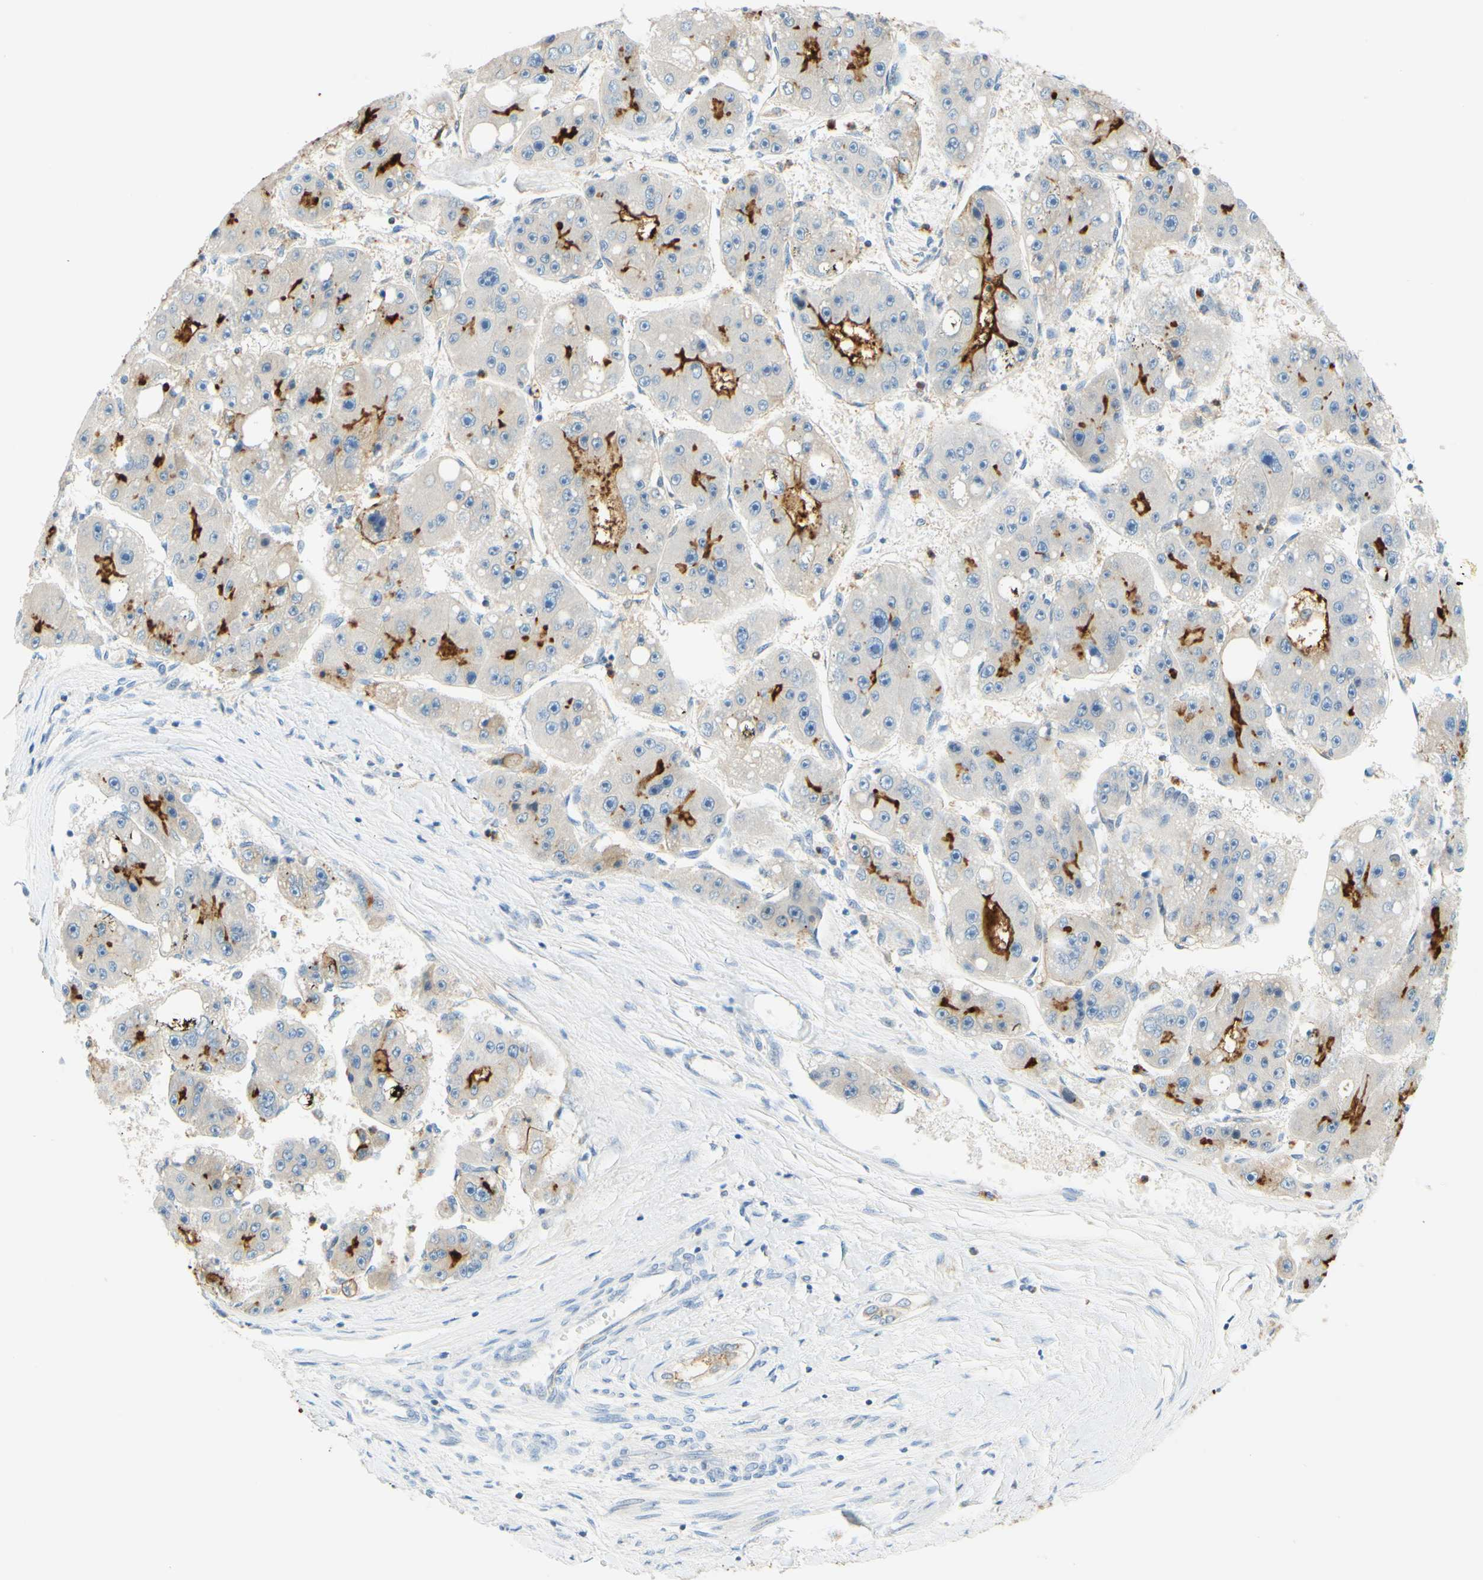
{"staining": {"intensity": "strong", "quantity": "<25%", "location": "cytoplasmic/membranous"}, "tissue": "liver cancer", "cell_type": "Tumor cells", "image_type": "cancer", "snomed": [{"axis": "morphology", "description": "Carcinoma, Hepatocellular, NOS"}, {"axis": "topography", "description": "Liver"}], "caption": "This is an image of immunohistochemistry staining of hepatocellular carcinoma (liver), which shows strong staining in the cytoplasmic/membranous of tumor cells.", "gene": "TREM2", "patient": {"sex": "female", "age": 61}}